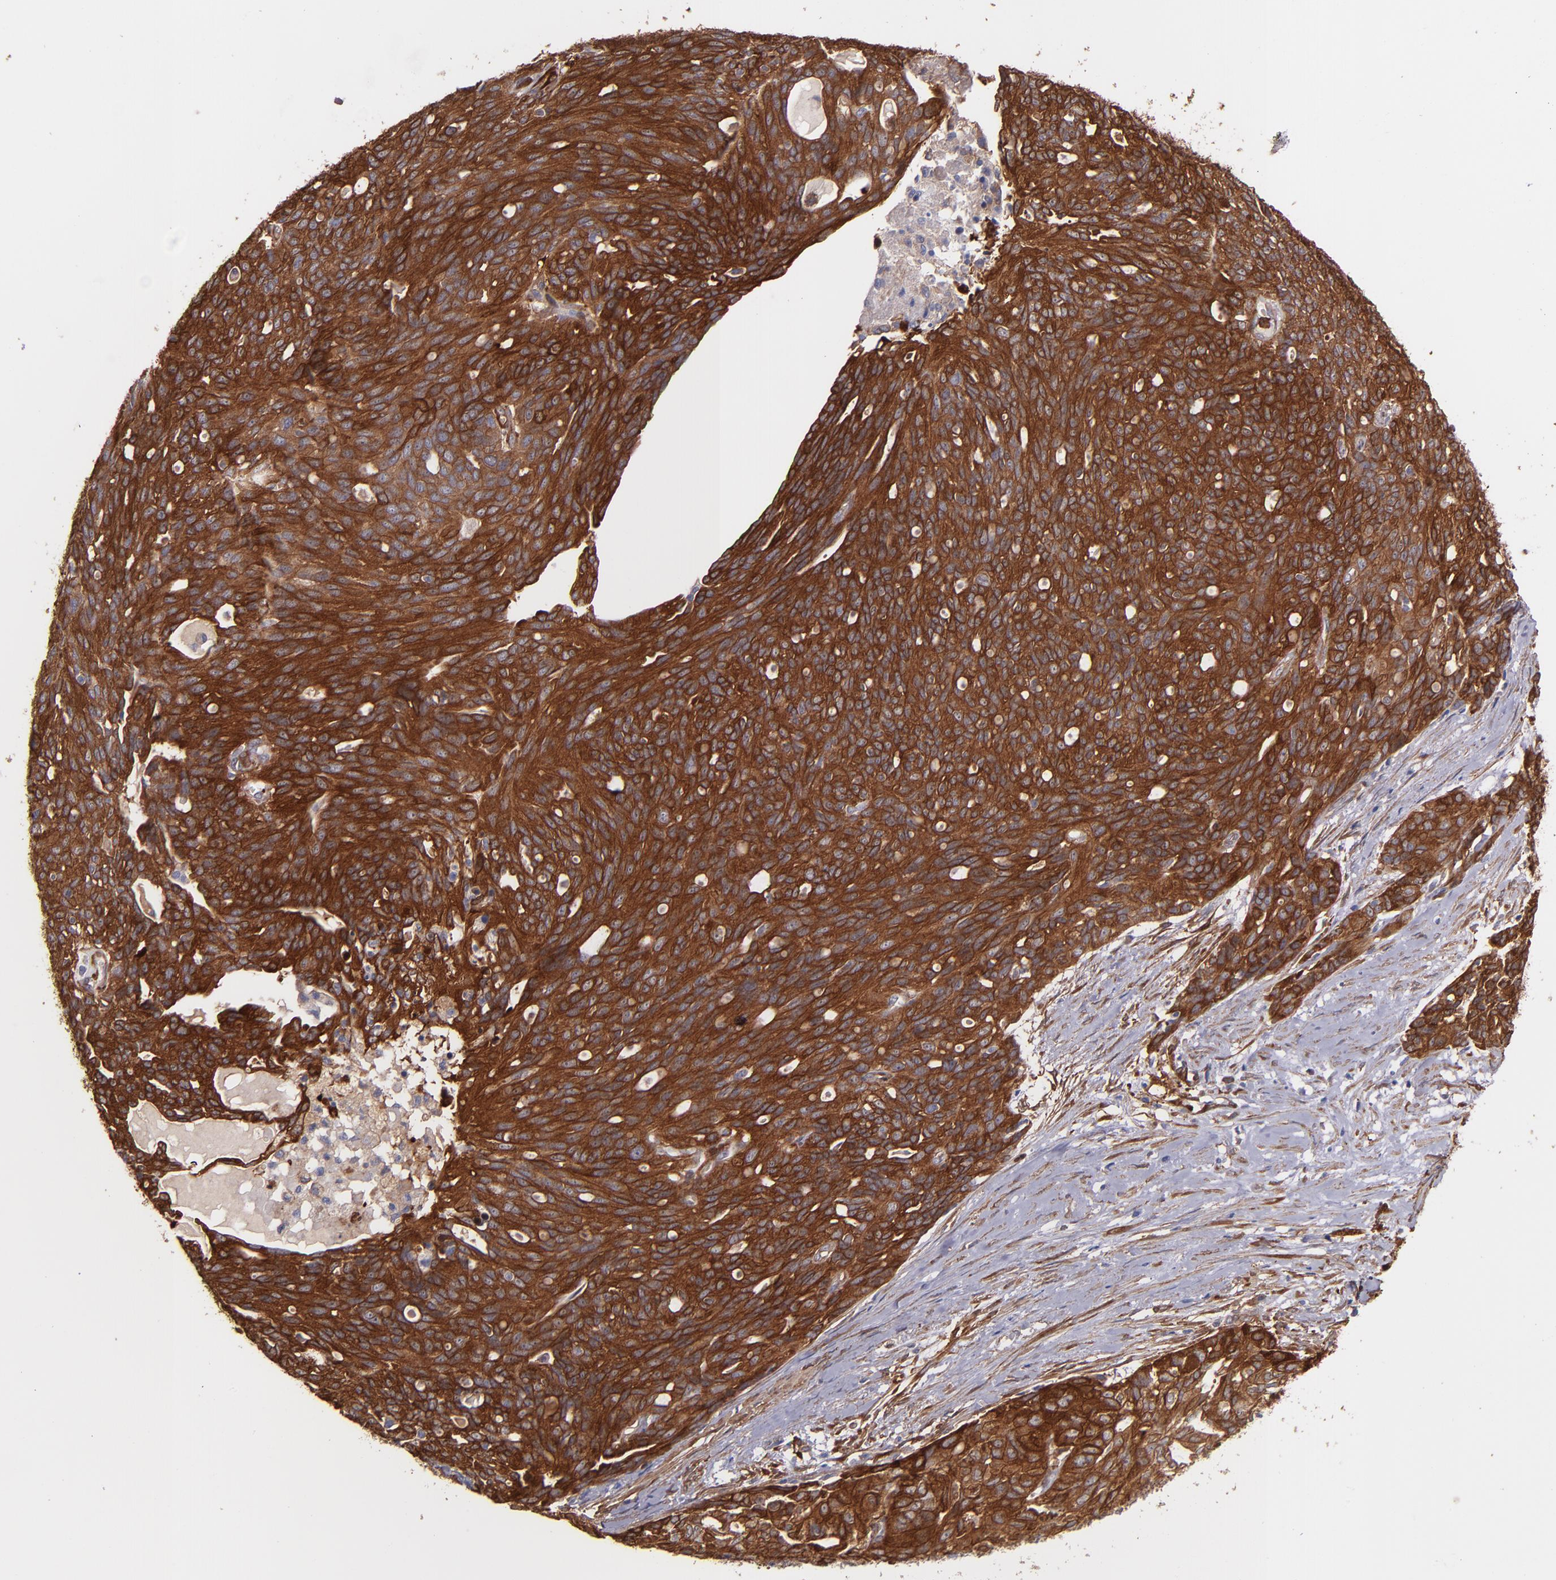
{"staining": {"intensity": "strong", "quantity": ">75%", "location": "cytoplasmic/membranous"}, "tissue": "ovarian cancer", "cell_type": "Tumor cells", "image_type": "cancer", "snomed": [{"axis": "morphology", "description": "Carcinoma, endometroid"}, {"axis": "topography", "description": "Ovary"}], "caption": "Protein analysis of ovarian cancer tissue displays strong cytoplasmic/membranous positivity in about >75% of tumor cells. (DAB (3,3'-diaminobenzidine) IHC with brightfield microscopy, high magnification).", "gene": "VCL", "patient": {"sex": "female", "age": 60}}